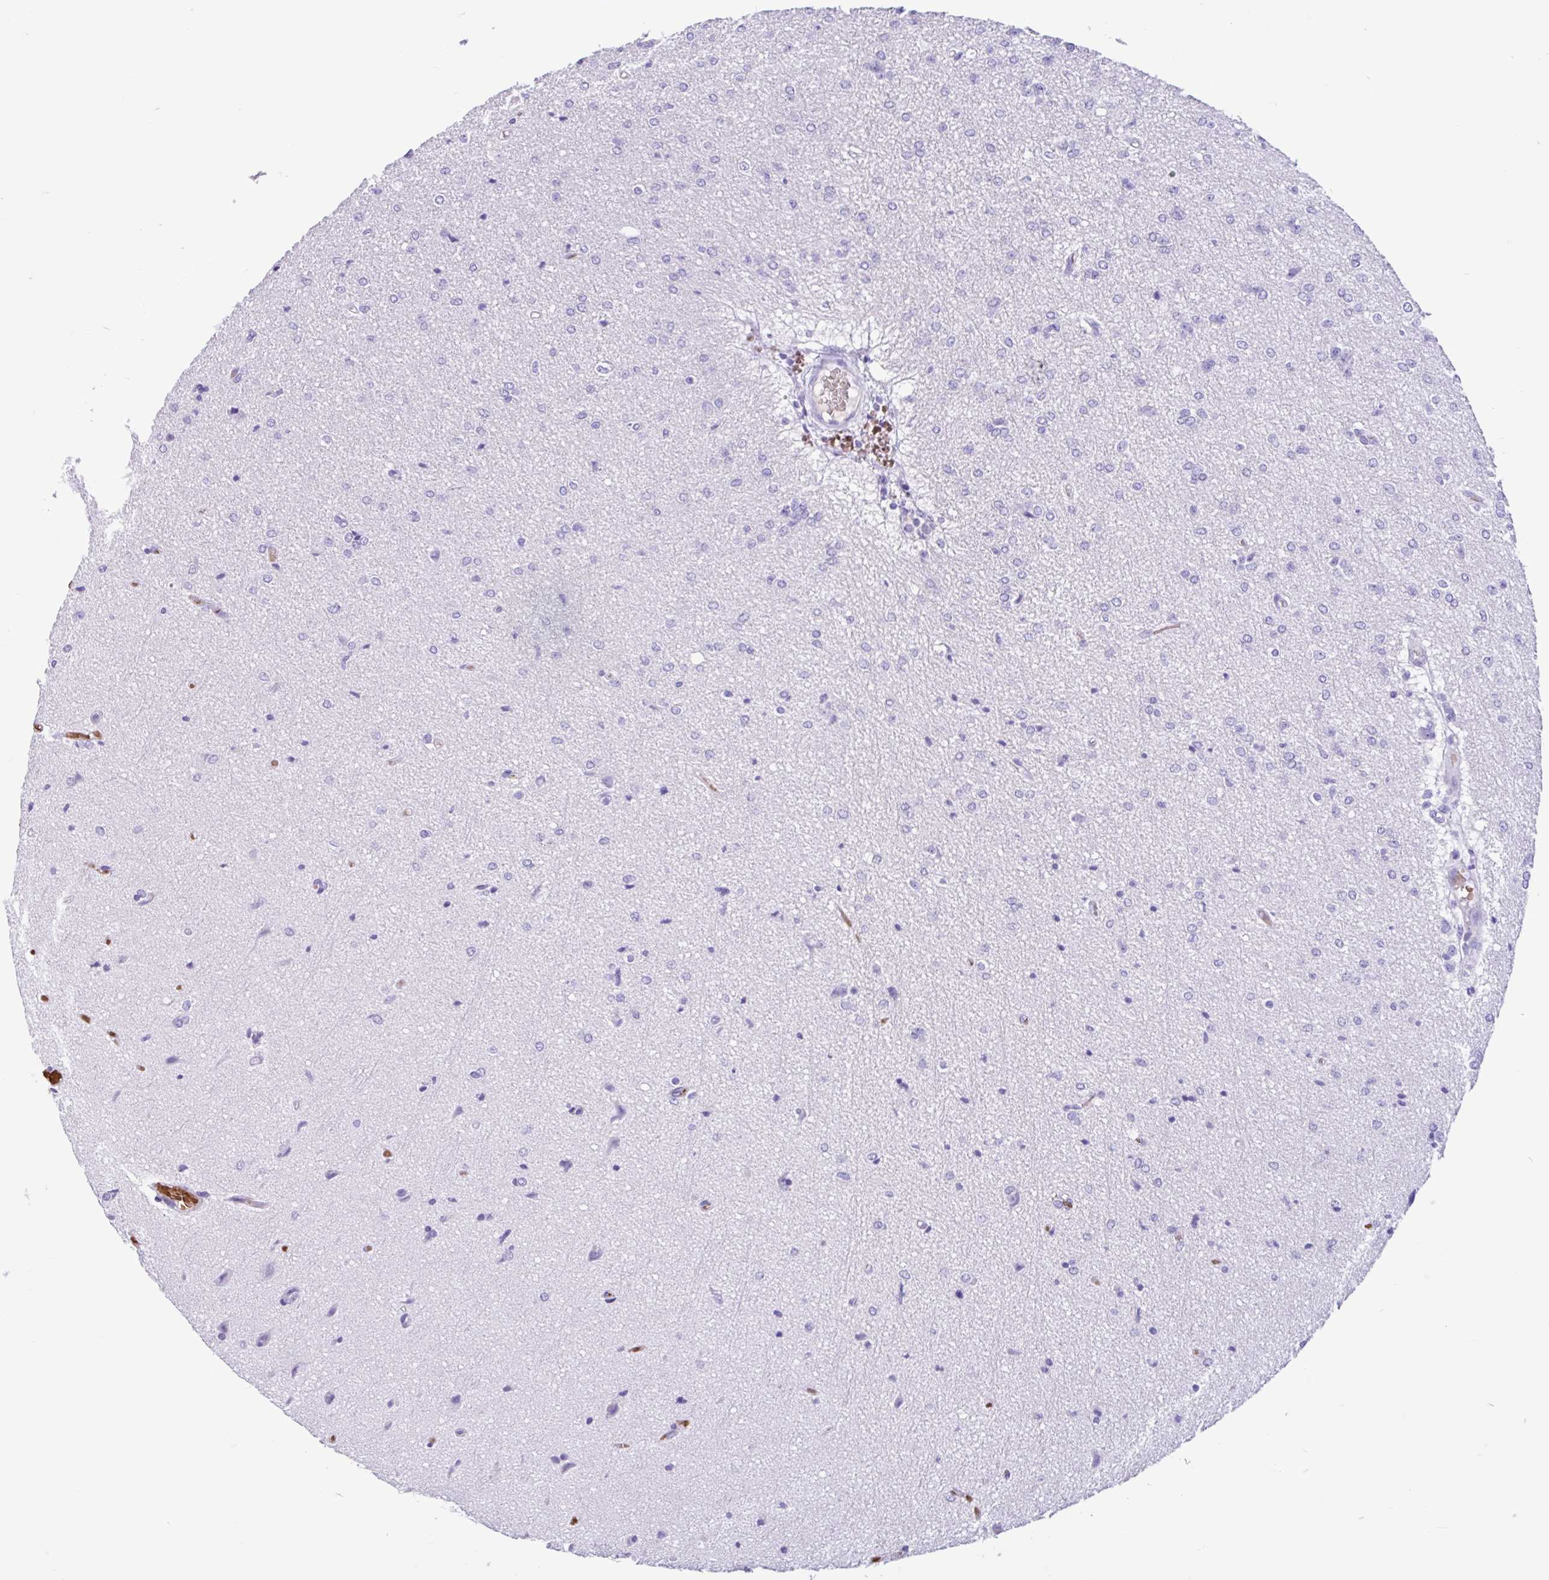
{"staining": {"intensity": "negative", "quantity": "none", "location": "none"}, "tissue": "glioma", "cell_type": "Tumor cells", "image_type": "cancer", "snomed": [{"axis": "morphology", "description": "Glioma, malignant, Low grade"}, {"axis": "topography", "description": "Brain"}], "caption": "Immunohistochemistry histopathology image of neoplastic tissue: human malignant glioma (low-grade) stained with DAB reveals no significant protein staining in tumor cells.", "gene": "TMEM79", "patient": {"sex": "male", "age": 26}}